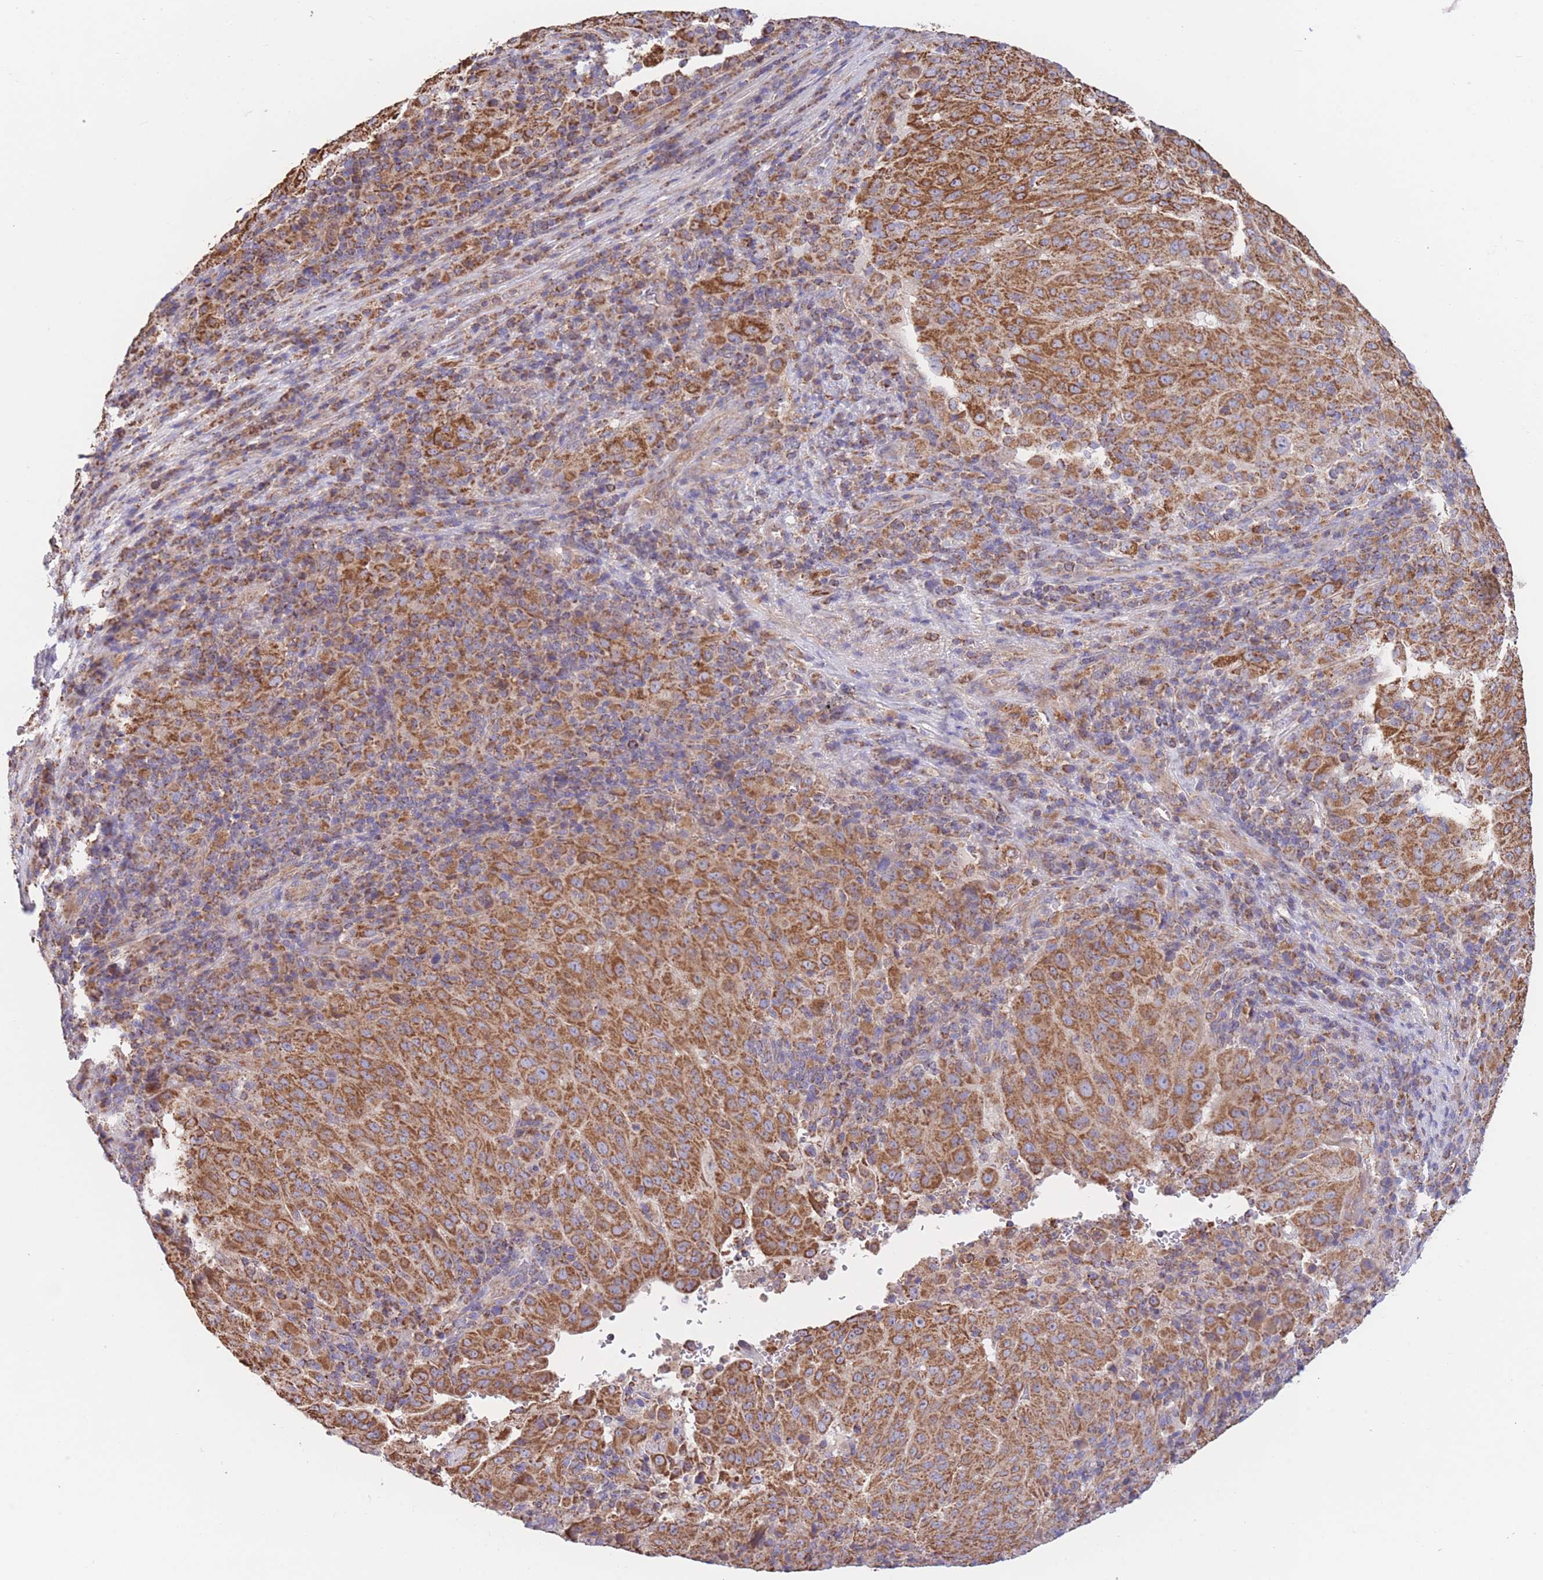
{"staining": {"intensity": "strong", "quantity": ">75%", "location": "cytoplasmic/membranous"}, "tissue": "pancreatic cancer", "cell_type": "Tumor cells", "image_type": "cancer", "snomed": [{"axis": "morphology", "description": "Adenocarcinoma, NOS"}, {"axis": "topography", "description": "Pancreas"}], "caption": "A histopathology image of adenocarcinoma (pancreatic) stained for a protein reveals strong cytoplasmic/membranous brown staining in tumor cells. Using DAB (3,3'-diaminobenzidine) (brown) and hematoxylin (blue) stains, captured at high magnification using brightfield microscopy.", "gene": "FKBP8", "patient": {"sex": "male", "age": 63}}